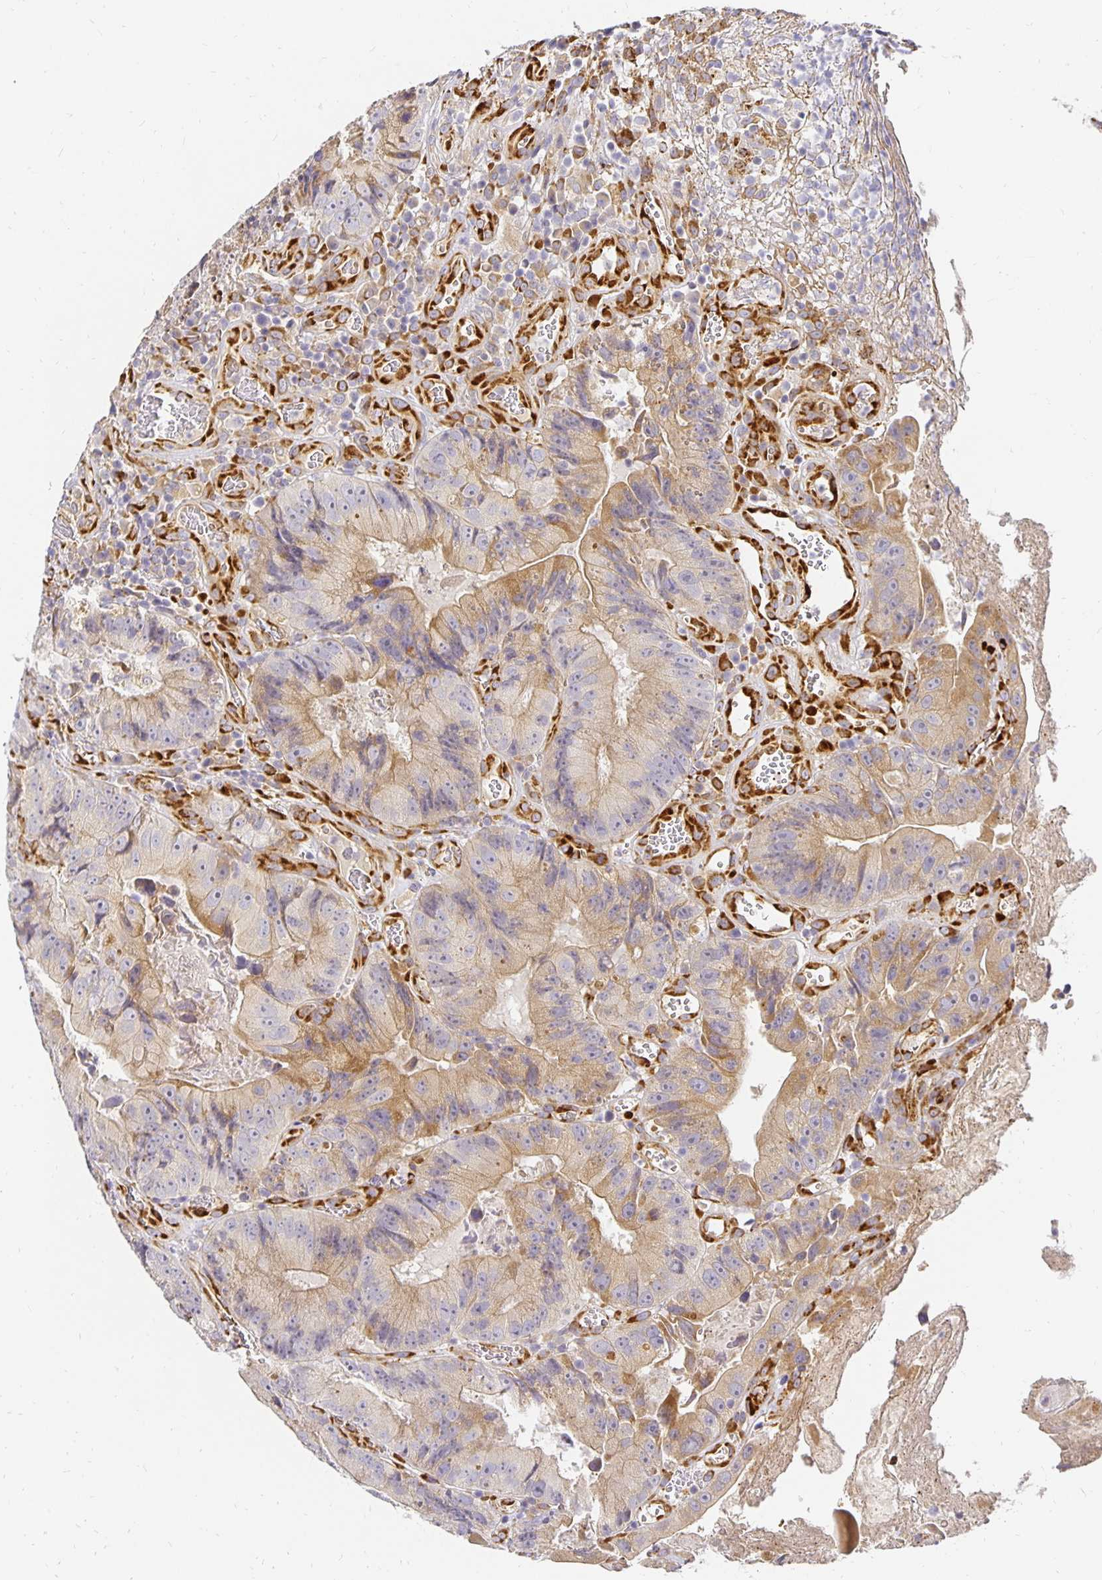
{"staining": {"intensity": "weak", "quantity": "25%-75%", "location": "cytoplasmic/membranous"}, "tissue": "colorectal cancer", "cell_type": "Tumor cells", "image_type": "cancer", "snomed": [{"axis": "morphology", "description": "Adenocarcinoma, NOS"}, {"axis": "topography", "description": "Colon"}], "caption": "Colorectal cancer (adenocarcinoma) stained with a brown dye shows weak cytoplasmic/membranous positive positivity in about 25%-75% of tumor cells.", "gene": "PLOD1", "patient": {"sex": "female", "age": 86}}